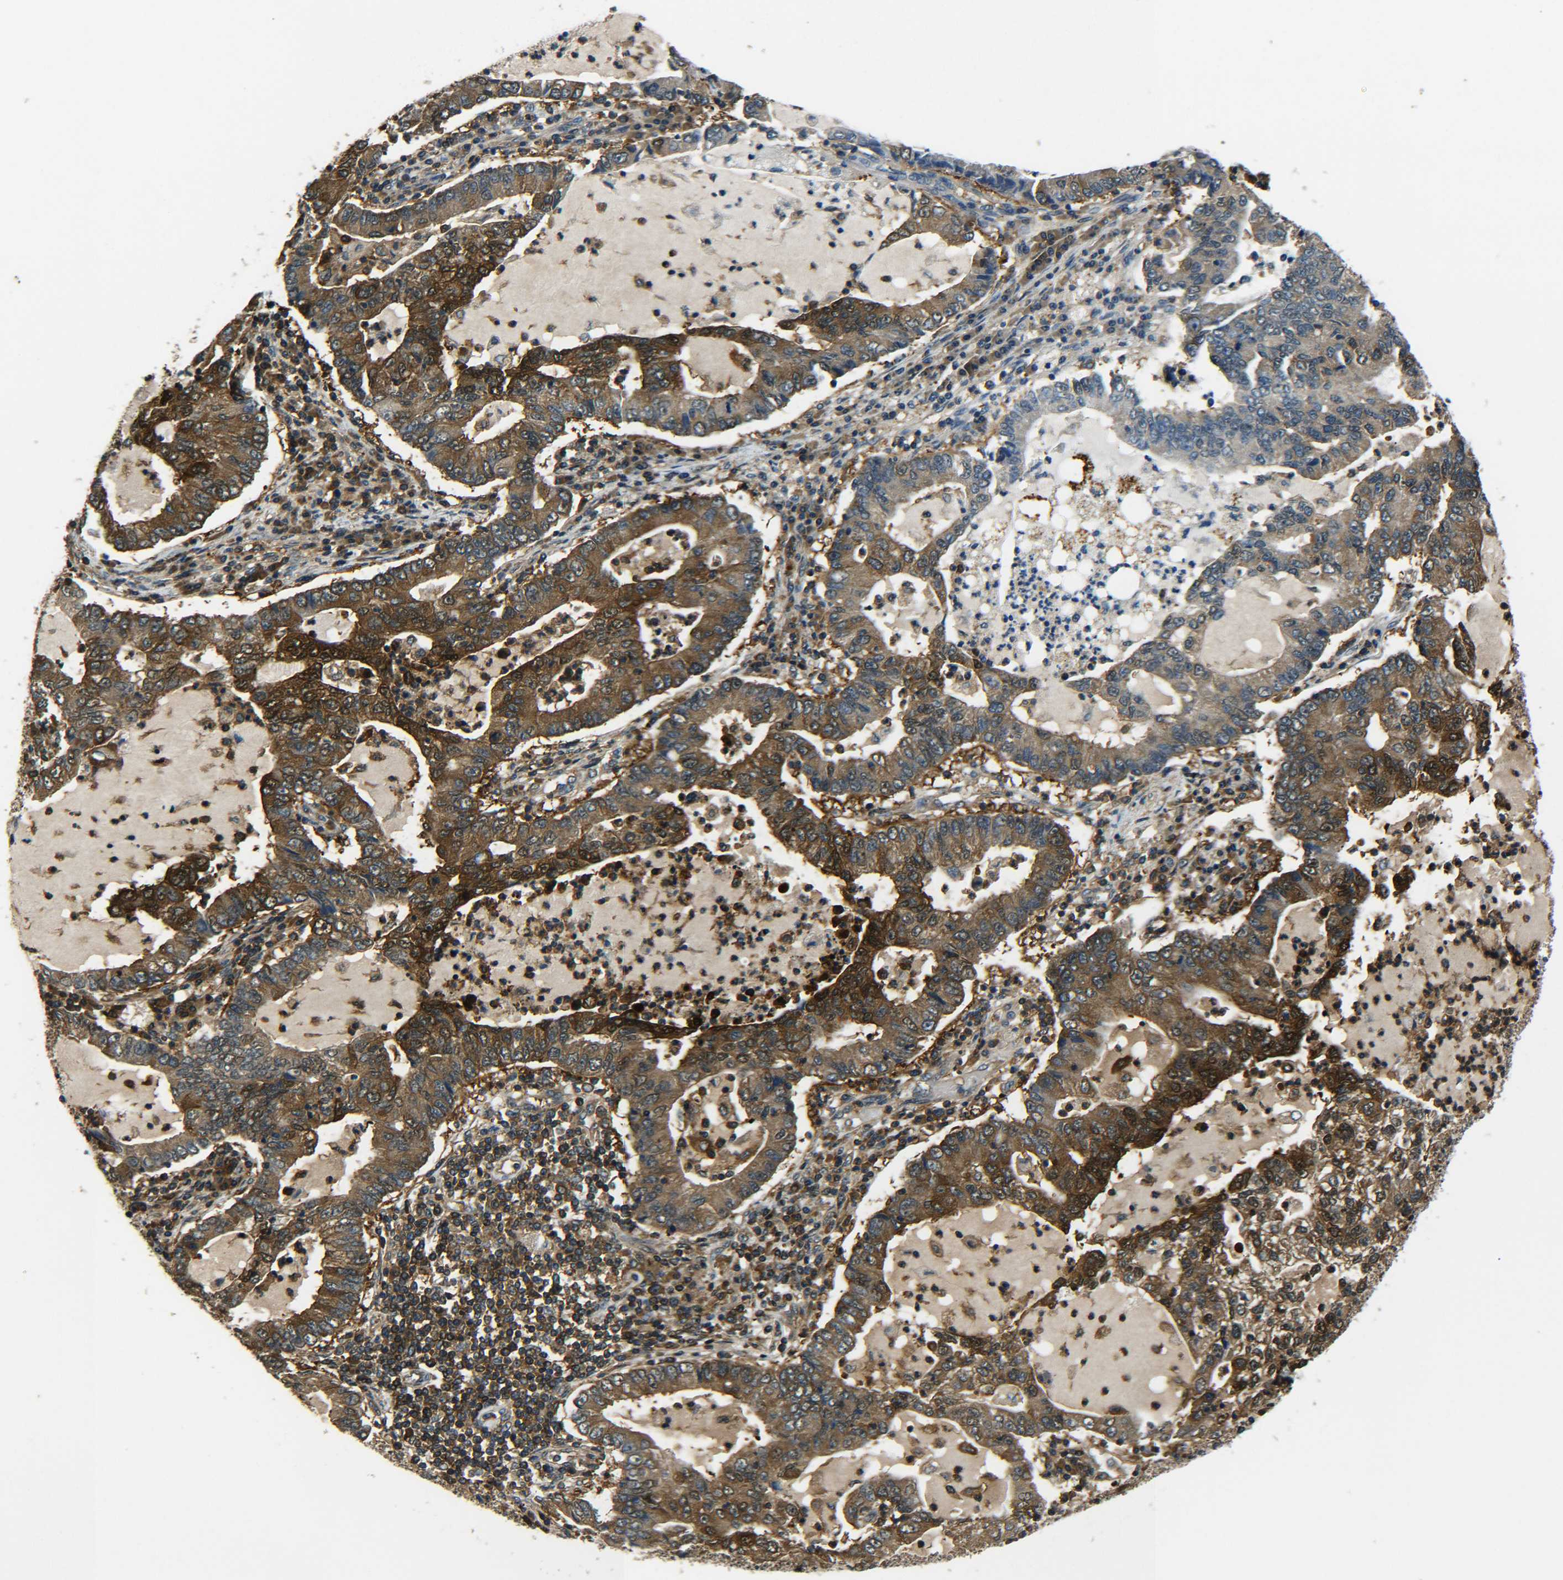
{"staining": {"intensity": "strong", "quantity": "25%-75%", "location": "cytoplasmic/membranous"}, "tissue": "lung cancer", "cell_type": "Tumor cells", "image_type": "cancer", "snomed": [{"axis": "morphology", "description": "Adenocarcinoma, NOS"}, {"axis": "topography", "description": "Lung"}], "caption": "Tumor cells demonstrate strong cytoplasmic/membranous expression in about 25%-75% of cells in adenocarcinoma (lung).", "gene": "PREB", "patient": {"sex": "female", "age": 51}}